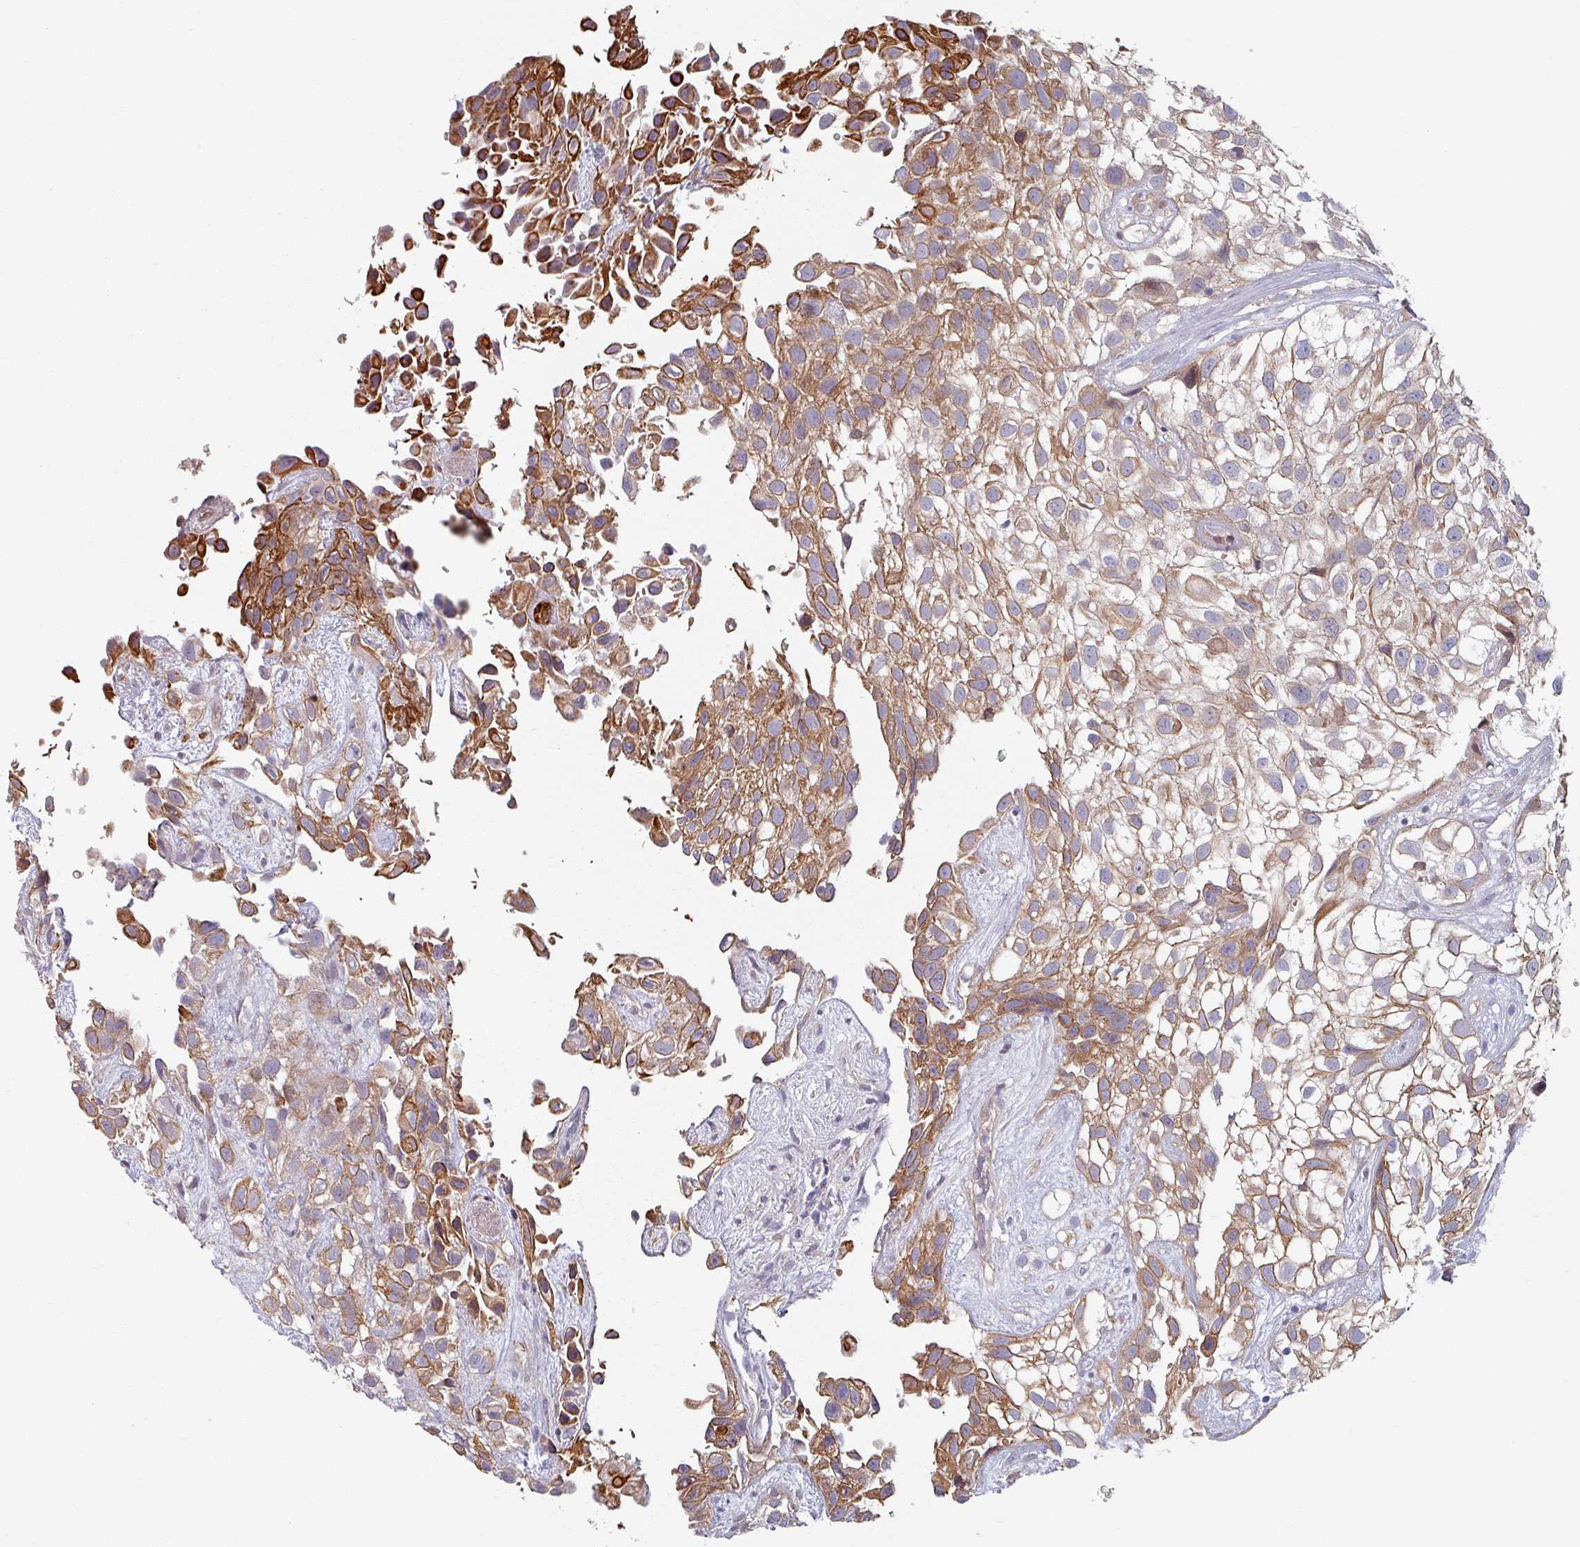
{"staining": {"intensity": "moderate", "quantity": "25%-75%", "location": "cytoplasmic/membranous"}, "tissue": "urothelial cancer", "cell_type": "Tumor cells", "image_type": "cancer", "snomed": [{"axis": "morphology", "description": "Urothelial carcinoma, High grade"}, {"axis": "topography", "description": "Urinary bladder"}], "caption": "Urothelial cancer was stained to show a protein in brown. There is medium levels of moderate cytoplasmic/membranous staining in approximately 25%-75% of tumor cells.", "gene": "C4BPB", "patient": {"sex": "male", "age": 56}}